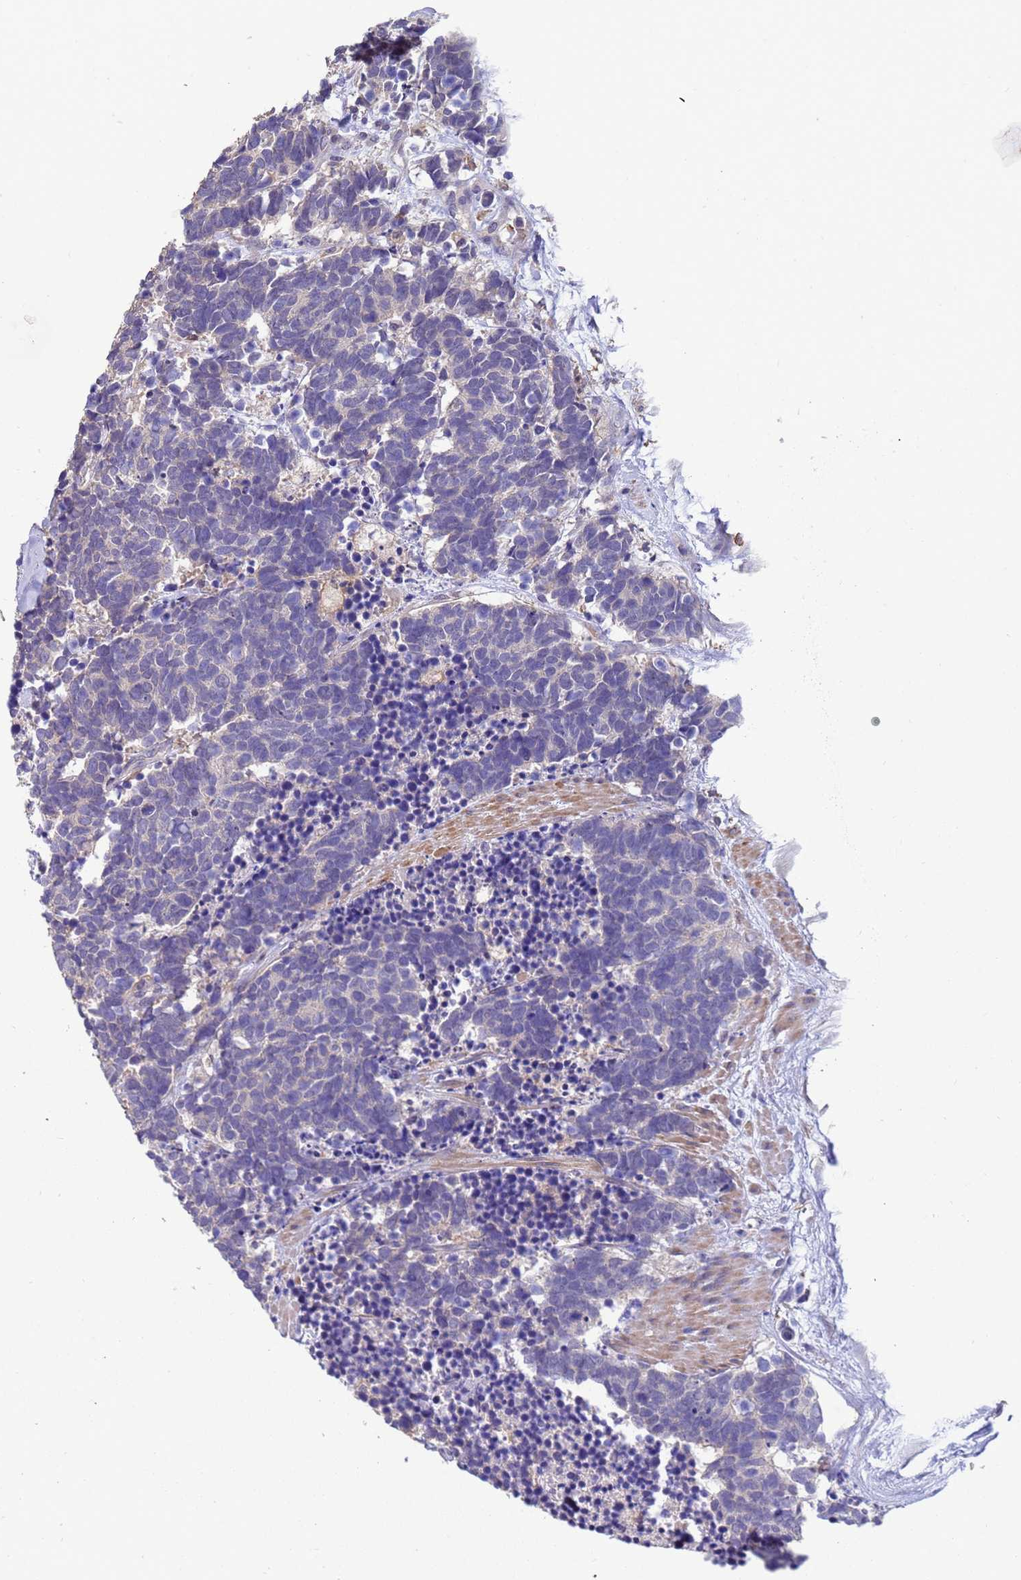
{"staining": {"intensity": "negative", "quantity": "none", "location": "none"}, "tissue": "carcinoid", "cell_type": "Tumor cells", "image_type": "cancer", "snomed": [{"axis": "morphology", "description": "Carcinoma, NOS"}, {"axis": "morphology", "description": "Carcinoid, malignant, NOS"}, {"axis": "topography", "description": "Prostate"}], "caption": "Immunohistochemistry (IHC) of carcinoid reveals no staining in tumor cells. (Brightfield microscopy of DAB (3,3'-diaminobenzidine) immunohistochemistry at high magnification).", "gene": "AMPD3", "patient": {"sex": "male", "age": 57}}